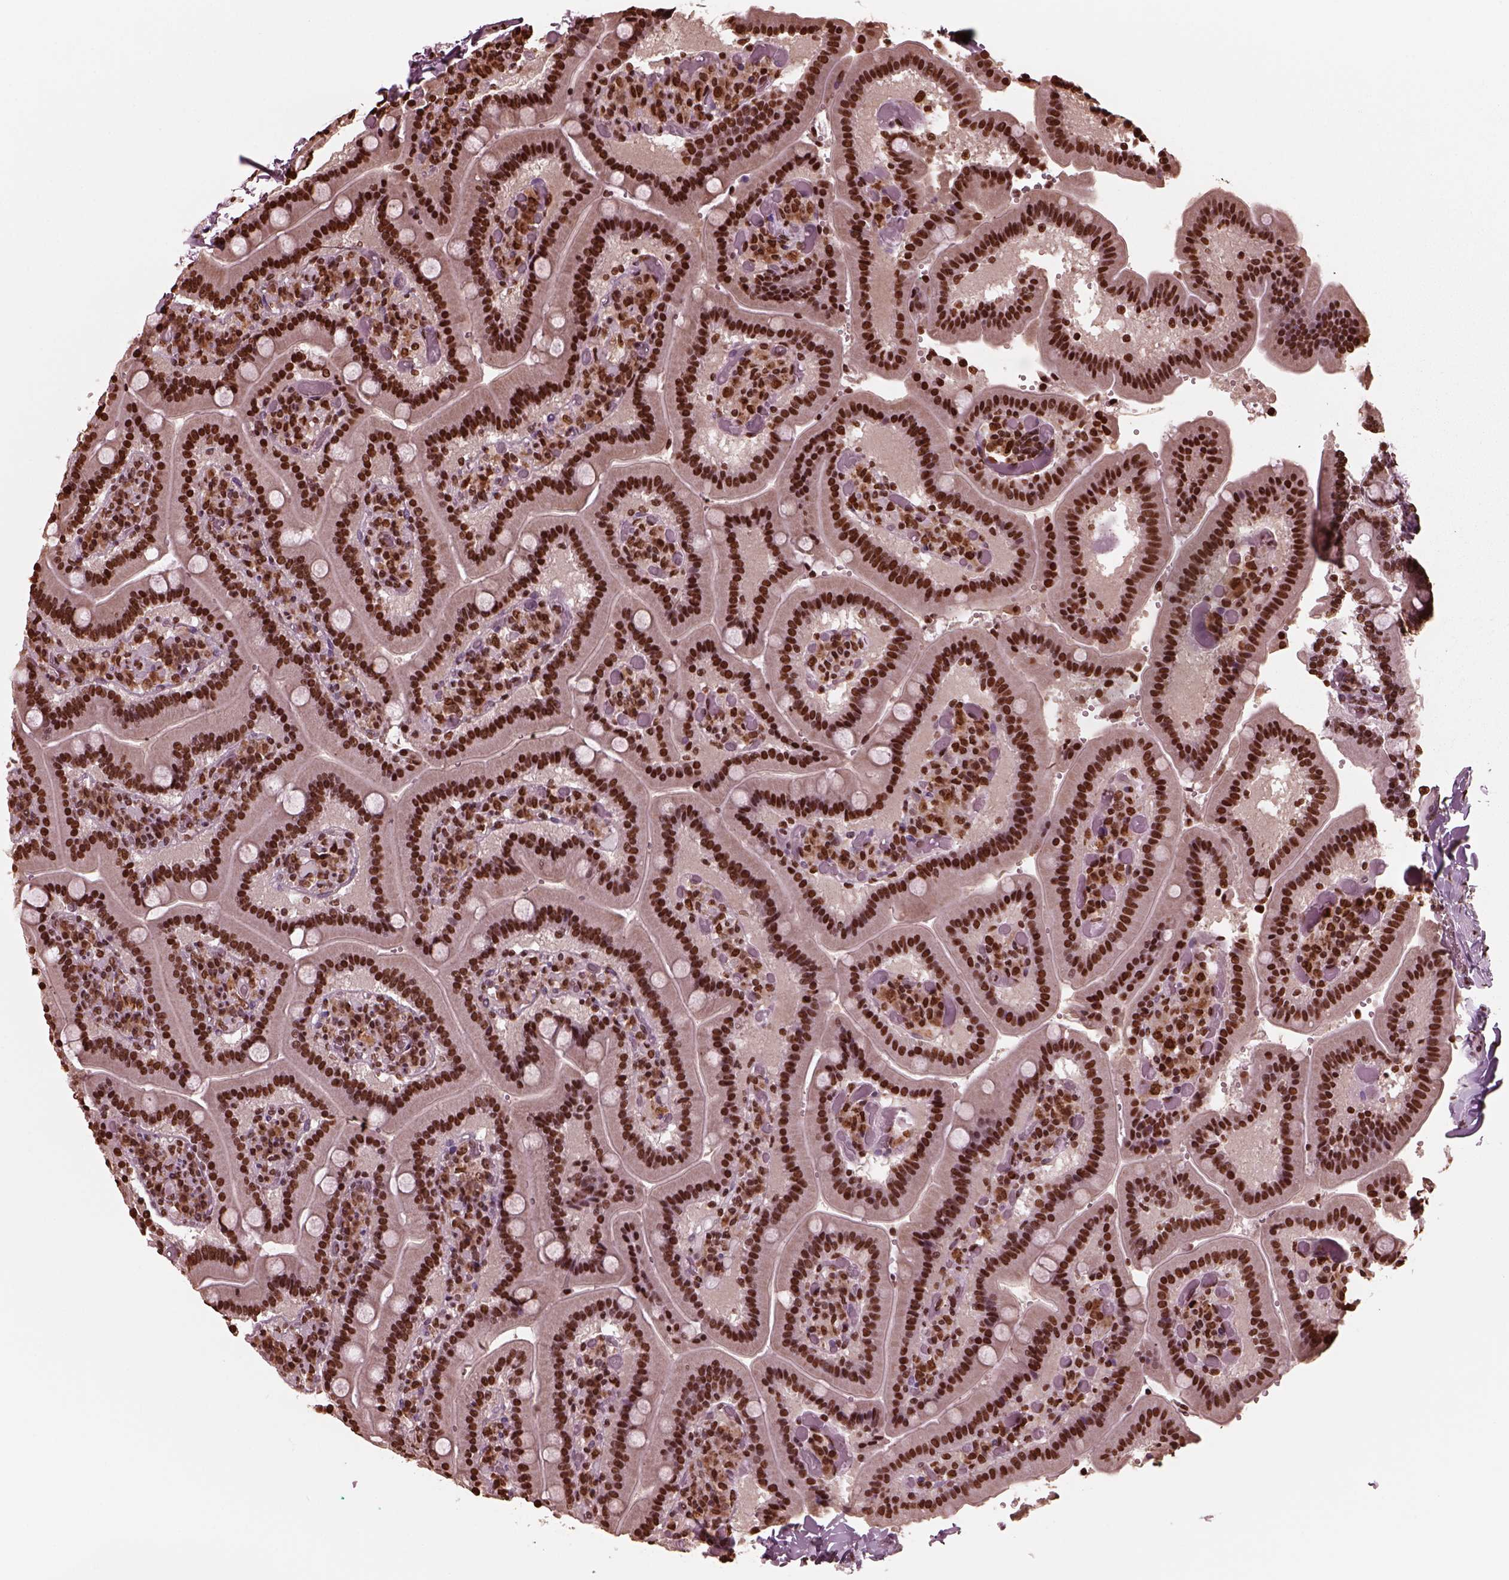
{"staining": {"intensity": "strong", "quantity": ">75%", "location": "nuclear"}, "tissue": "duodenum", "cell_type": "Glandular cells", "image_type": "normal", "snomed": [{"axis": "morphology", "description": "Normal tissue, NOS"}, {"axis": "topography", "description": "Duodenum"}], "caption": "This photomicrograph exhibits immunohistochemistry staining of normal human duodenum, with high strong nuclear expression in approximately >75% of glandular cells.", "gene": "NSD1", "patient": {"sex": "female", "age": 62}}